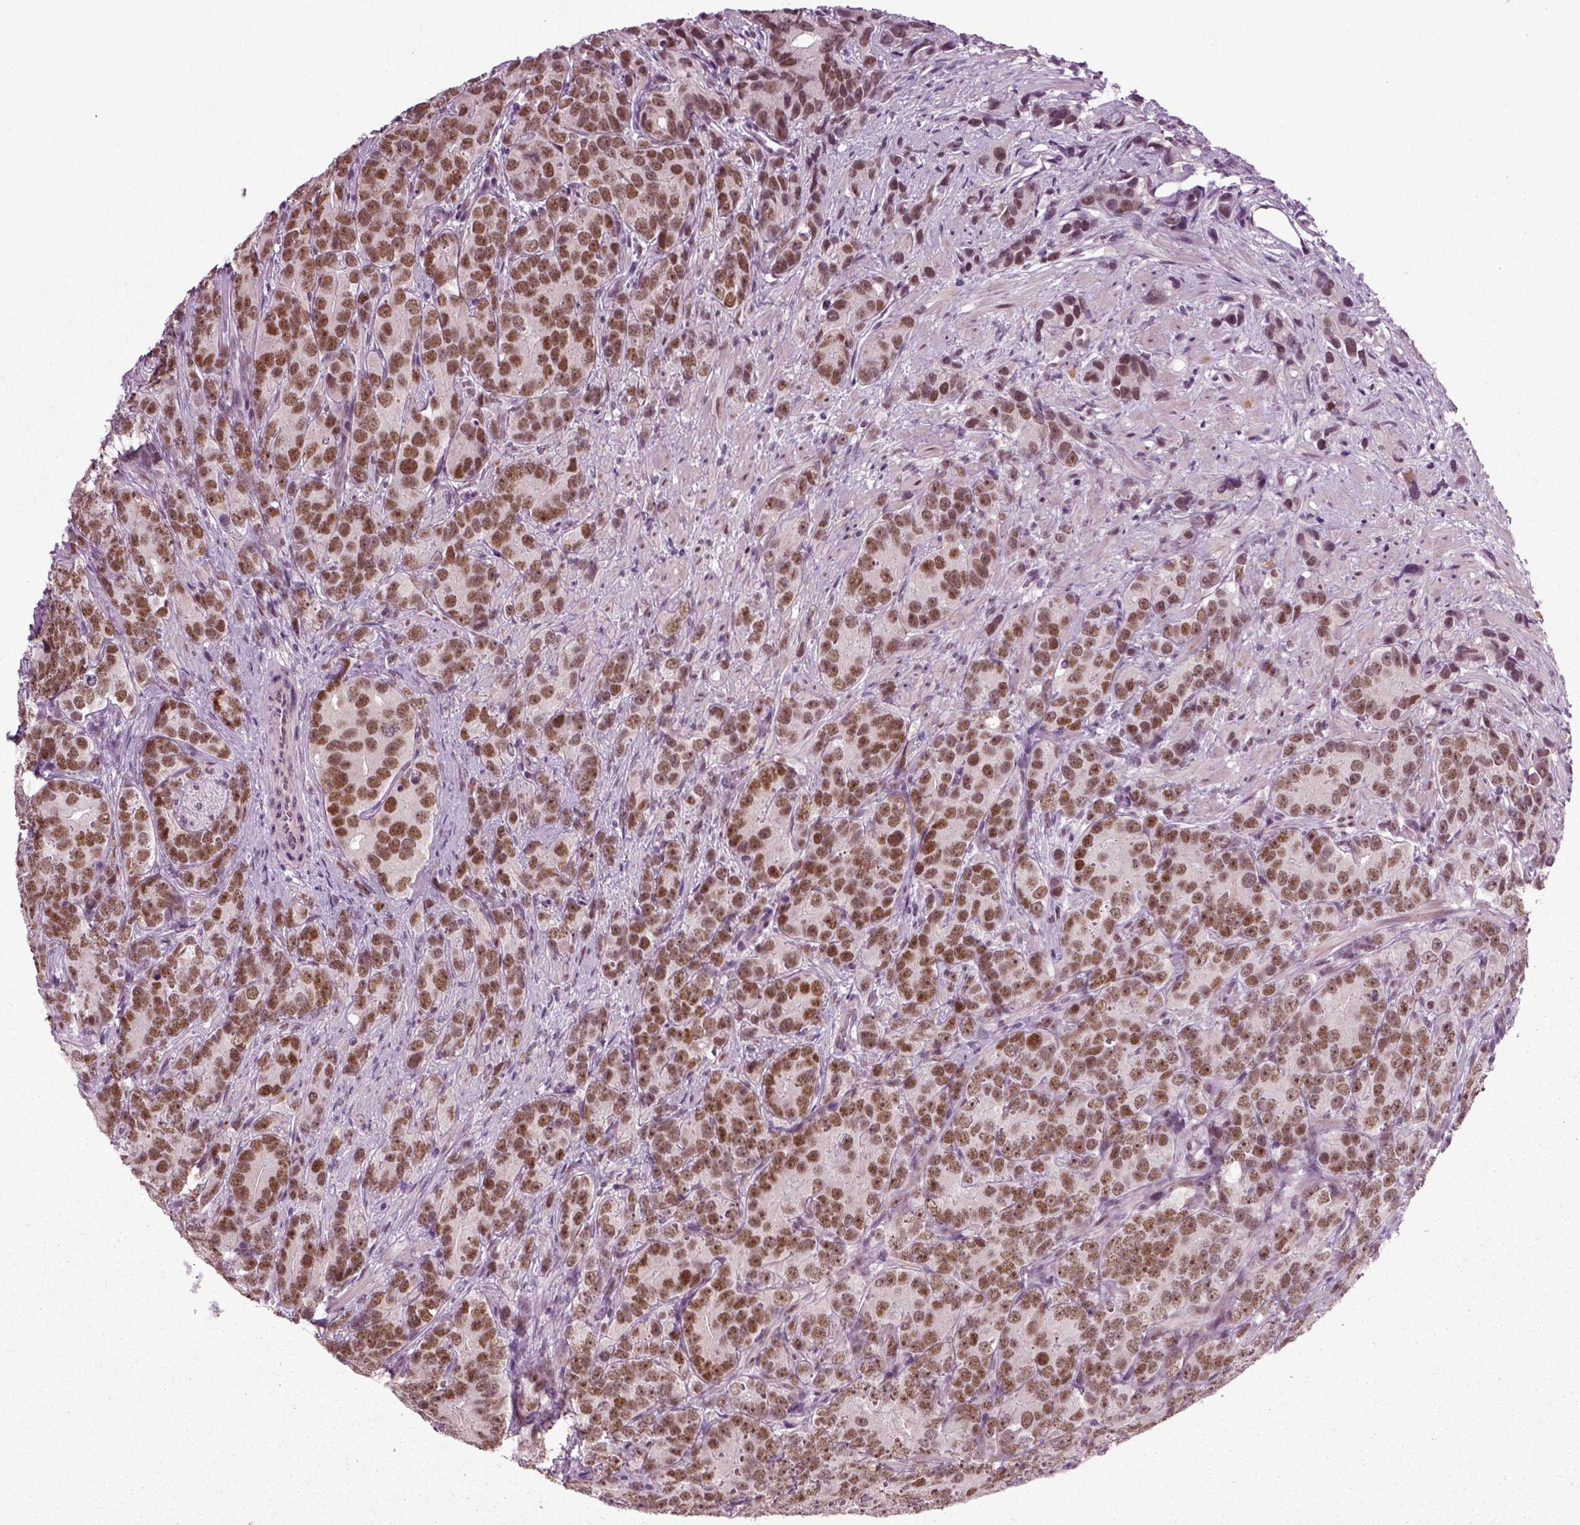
{"staining": {"intensity": "strong", "quantity": ">75%", "location": "nuclear"}, "tissue": "prostate cancer", "cell_type": "Tumor cells", "image_type": "cancer", "snomed": [{"axis": "morphology", "description": "Adenocarcinoma, High grade"}, {"axis": "topography", "description": "Prostate"}], "caption": "IHC image of neoplastic tissue: human prostate cancer stained using immunohistochemistry (IHC) demonstrates high levels of strong protein expression localized specifically in the nuclear of tumor cells, appearing as a nuclear brown color.", "gene": "RCOR3", "patient": {"sex": "male", "age": 90}}